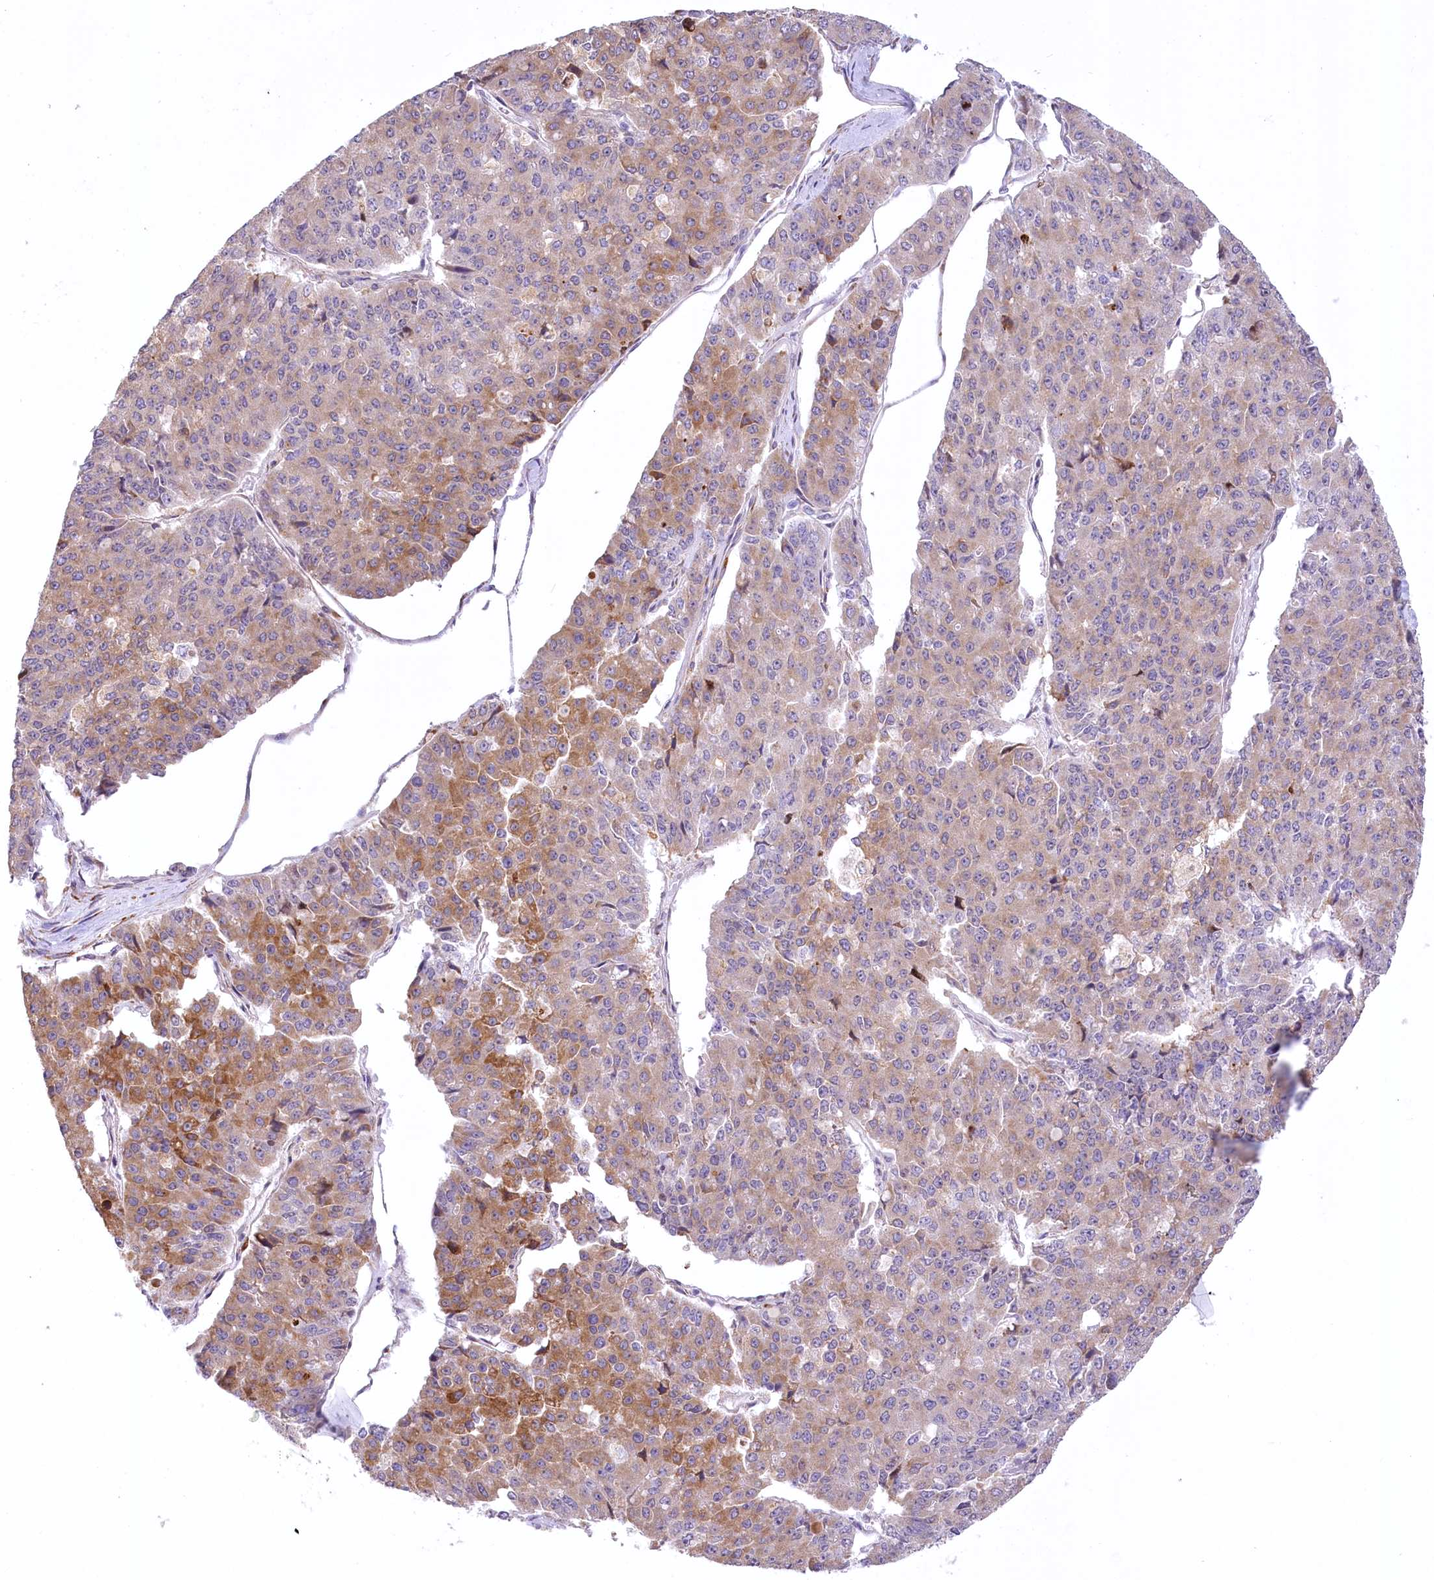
{"staining": {"intensity": "moderate", "quantity": "<25%", "location": "cytoplasmic/membranous"}, "tissue": "pancreatic cancer", "cell_type": "Tumor cells", "image_type": "cancer", "snomed": [{"axis": "morphology", "description": "Adenocarcinoma, NOS"}, {"axis": "topography", "description": "Pancreas"}], "caption": "Protein expression analysis of pancreatic cancer (adenocarcinoma) displays moderate cytoplasmic/membranous positivity in about <25% of tumor cells.", "gene": "NCKAP5", "patient": {"sex": "male", "age": 50}}